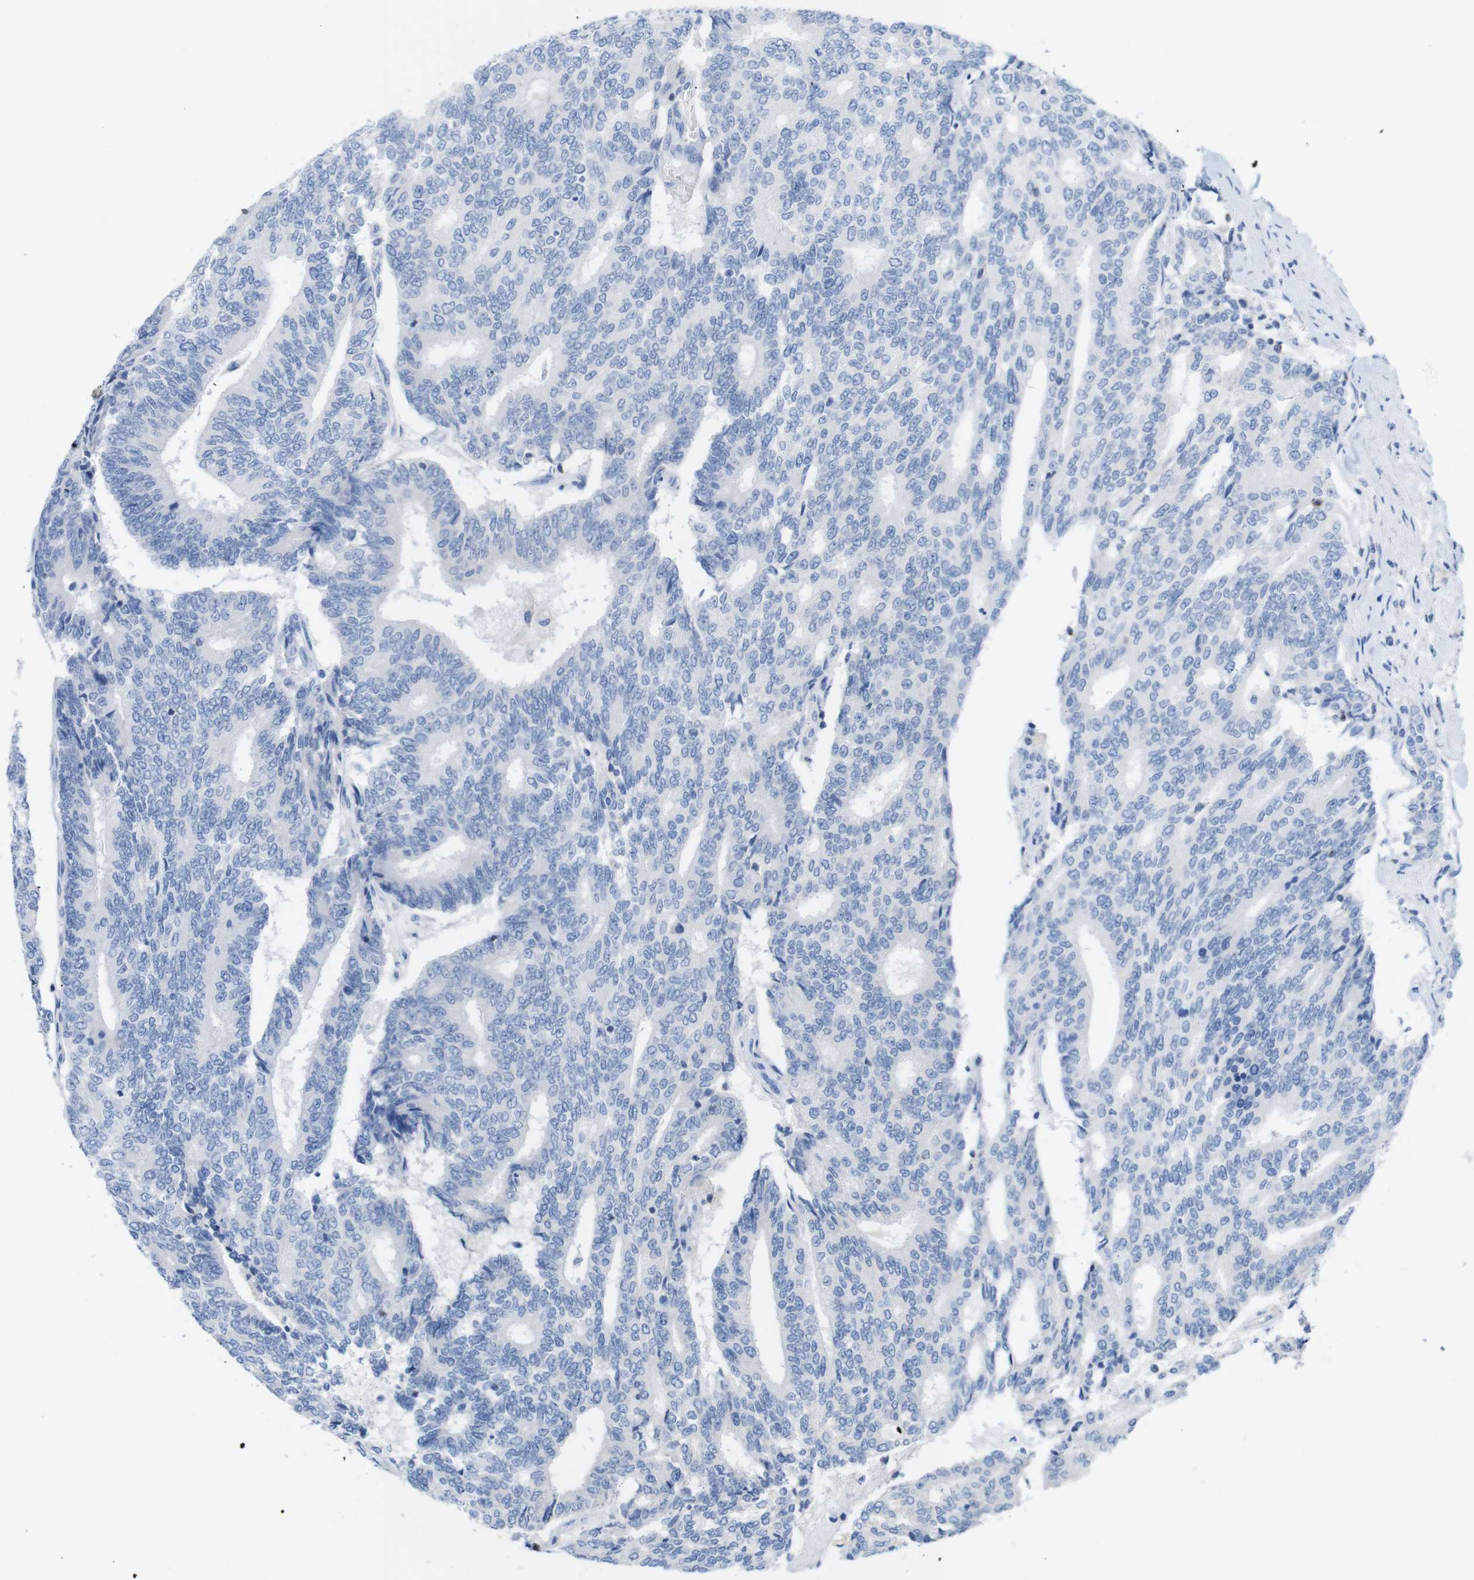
{"staining": {"intensity": "negative", "quantity": "none", "location": "none"}, "tissue": "prostate cancer", "cell_type": "Tumor cells", "image_type": "cancer", "snomed": [{"axis": "morphology", "description": "Normal tissue, NOS"}, {"axis": "morphology", "description": "Adenocarcinoma, High grade"}, {"axis": "topography", "description": "Prostate"}, {"axis": "topography", "description": "Seminal veicle"}], "caption": "This is a histopathology image of IHC staining of high-grade adenocarcinoma (prostate), which shows no staining in tumor cells. (DAB immunohistochemistry with hematoxylin counter stain).", "gene": "LAG3", "patient": {"sex": "male", "age": 55}}